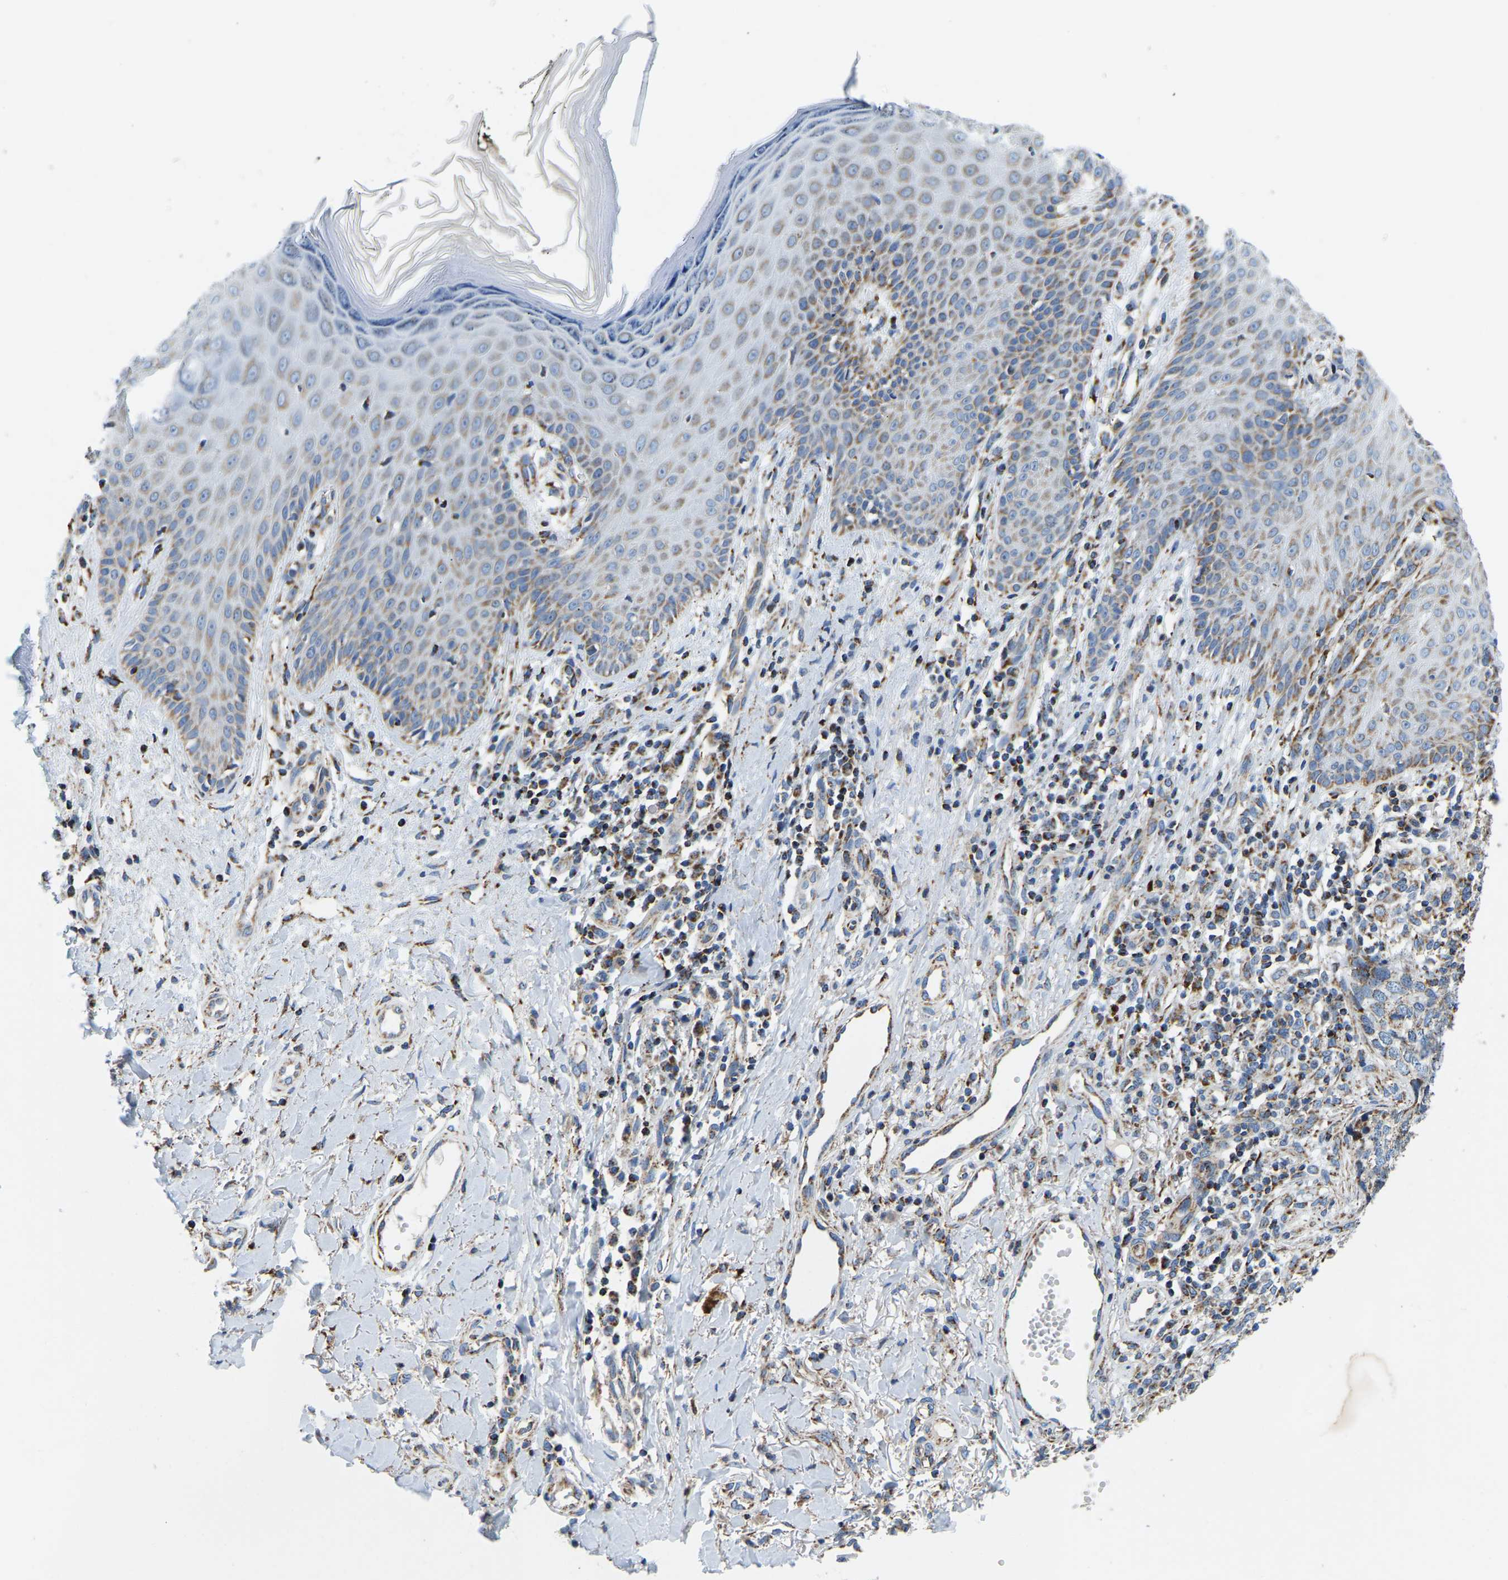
{"staining": {"intensity": "weak", "quantity": "25%-75%", "location": "cytoplasmic/membranous"}, "tissue": "skin cancer", "cell_type": "Tumor cells", "image_type": "cancer", "snomed": [{"axis": "morphology", "description": "Basal cell carcinoma"}, {"axis": "topography", "description": "Skin"}], "caption": "Immunohistochemistry staining of skin cancer (basal cell carcinoma), which demonstrates low levels of weak cytoplasmic/membranous expression in approximately 25%-75% of tumor cells indicating weak cytoplasmic/membranous protein expression. The staining was performed using DAB (brown) for protein detection and nuclei were counterstained in hematoxylin (blue).", "gene": "SFXN1", "patient": {"sex": "female", "age": 64}}